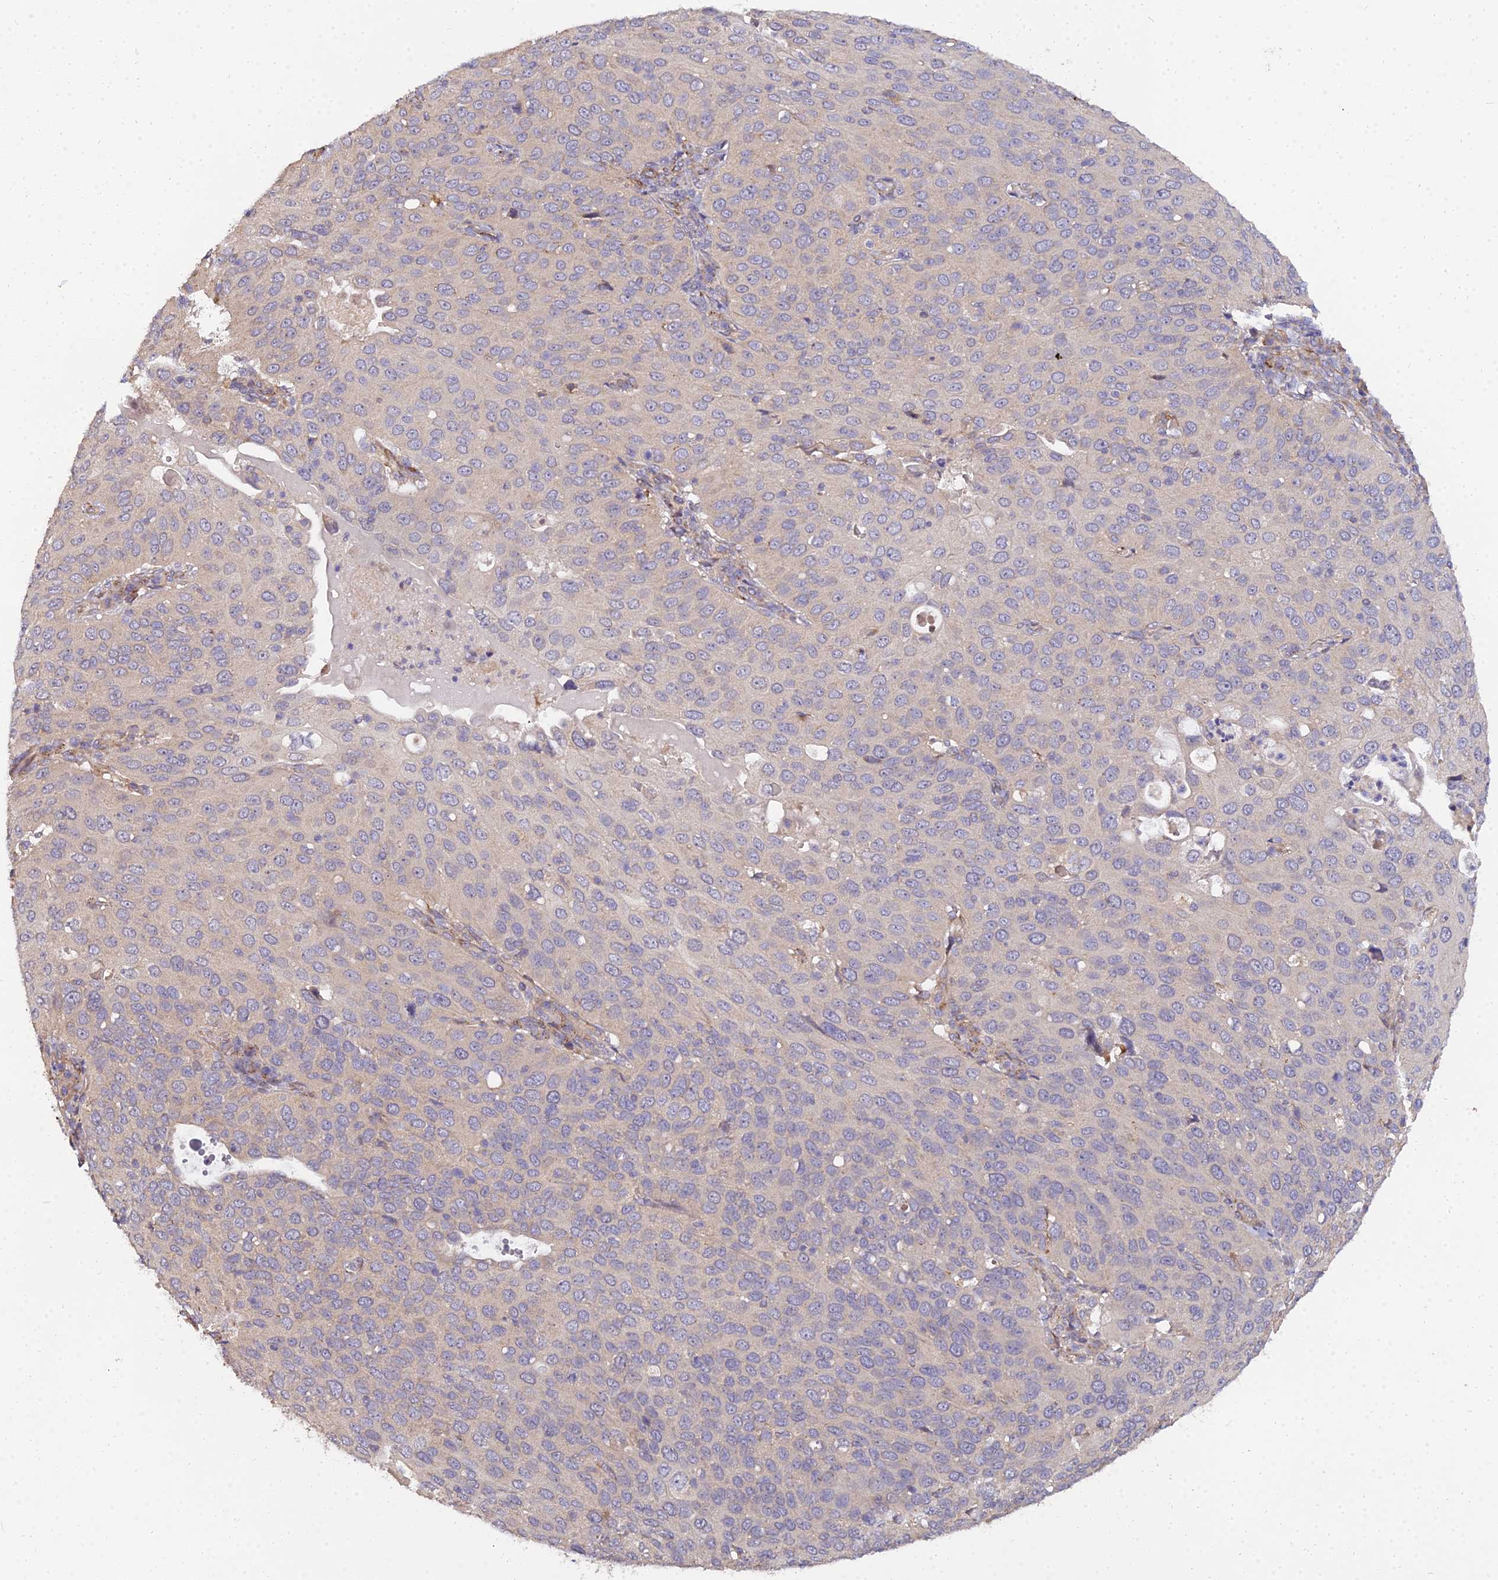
{"staining": {"intensity": "negative", "quantity": "none", "location": "none"}, "tissue": "cervical cancer", "cell_type": "Tumor cells", "image_type": "cancer", "snomed": [{"axis": "morphology", "description": "Squamous cell carcinoma, NOS"}, {"axis": "topography", "description": "Cervix"}], "caption": "This image is of cervical squamous cell carcinoma stained with IHC to label a protein in brown with the nuclei are counter-stained blue. There is no staining in tumor cells.", "gene": "ARL8B", "patient": {"sex": "female", "age": 36}}